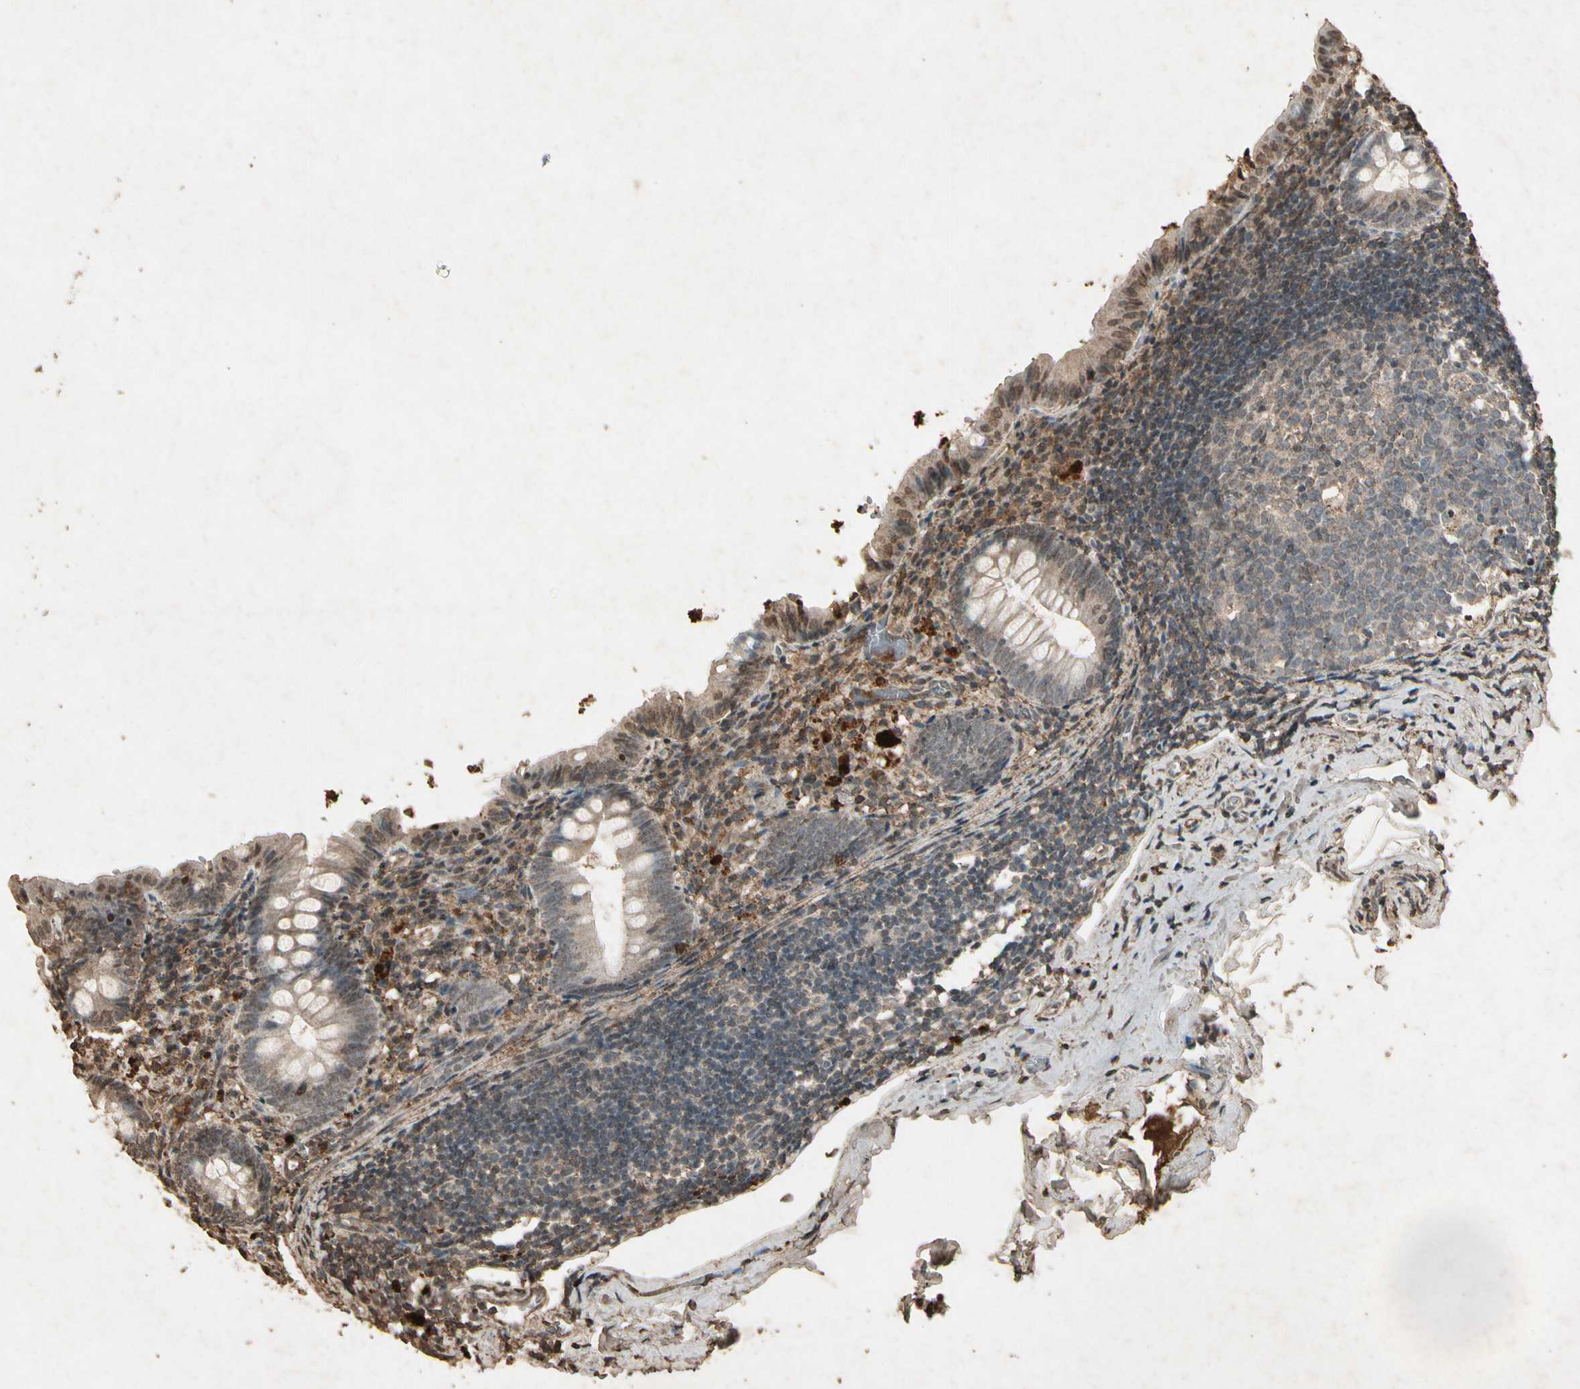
{"staining": {"intensity": "weak", "quantity": "25%-75%", "location": "cytoplasmic/membranous,nuclear"}, "tissue": "appendix", "cell_type": "Glandular cells", "image_type": "normal", "snomed": [{"axis": "morphology", "description": "Normal tissue, NOS"}, {"axis": "topography", "description": "Appendix"}], "caption": "Appendix stained with a brown dye demonstrates weak cytoplasmic/membranous,nuclear positive staining in approximately 25%-75% of glandular cells.", "gene": "GC", "patient": {"sex": "female", "age": 10}}